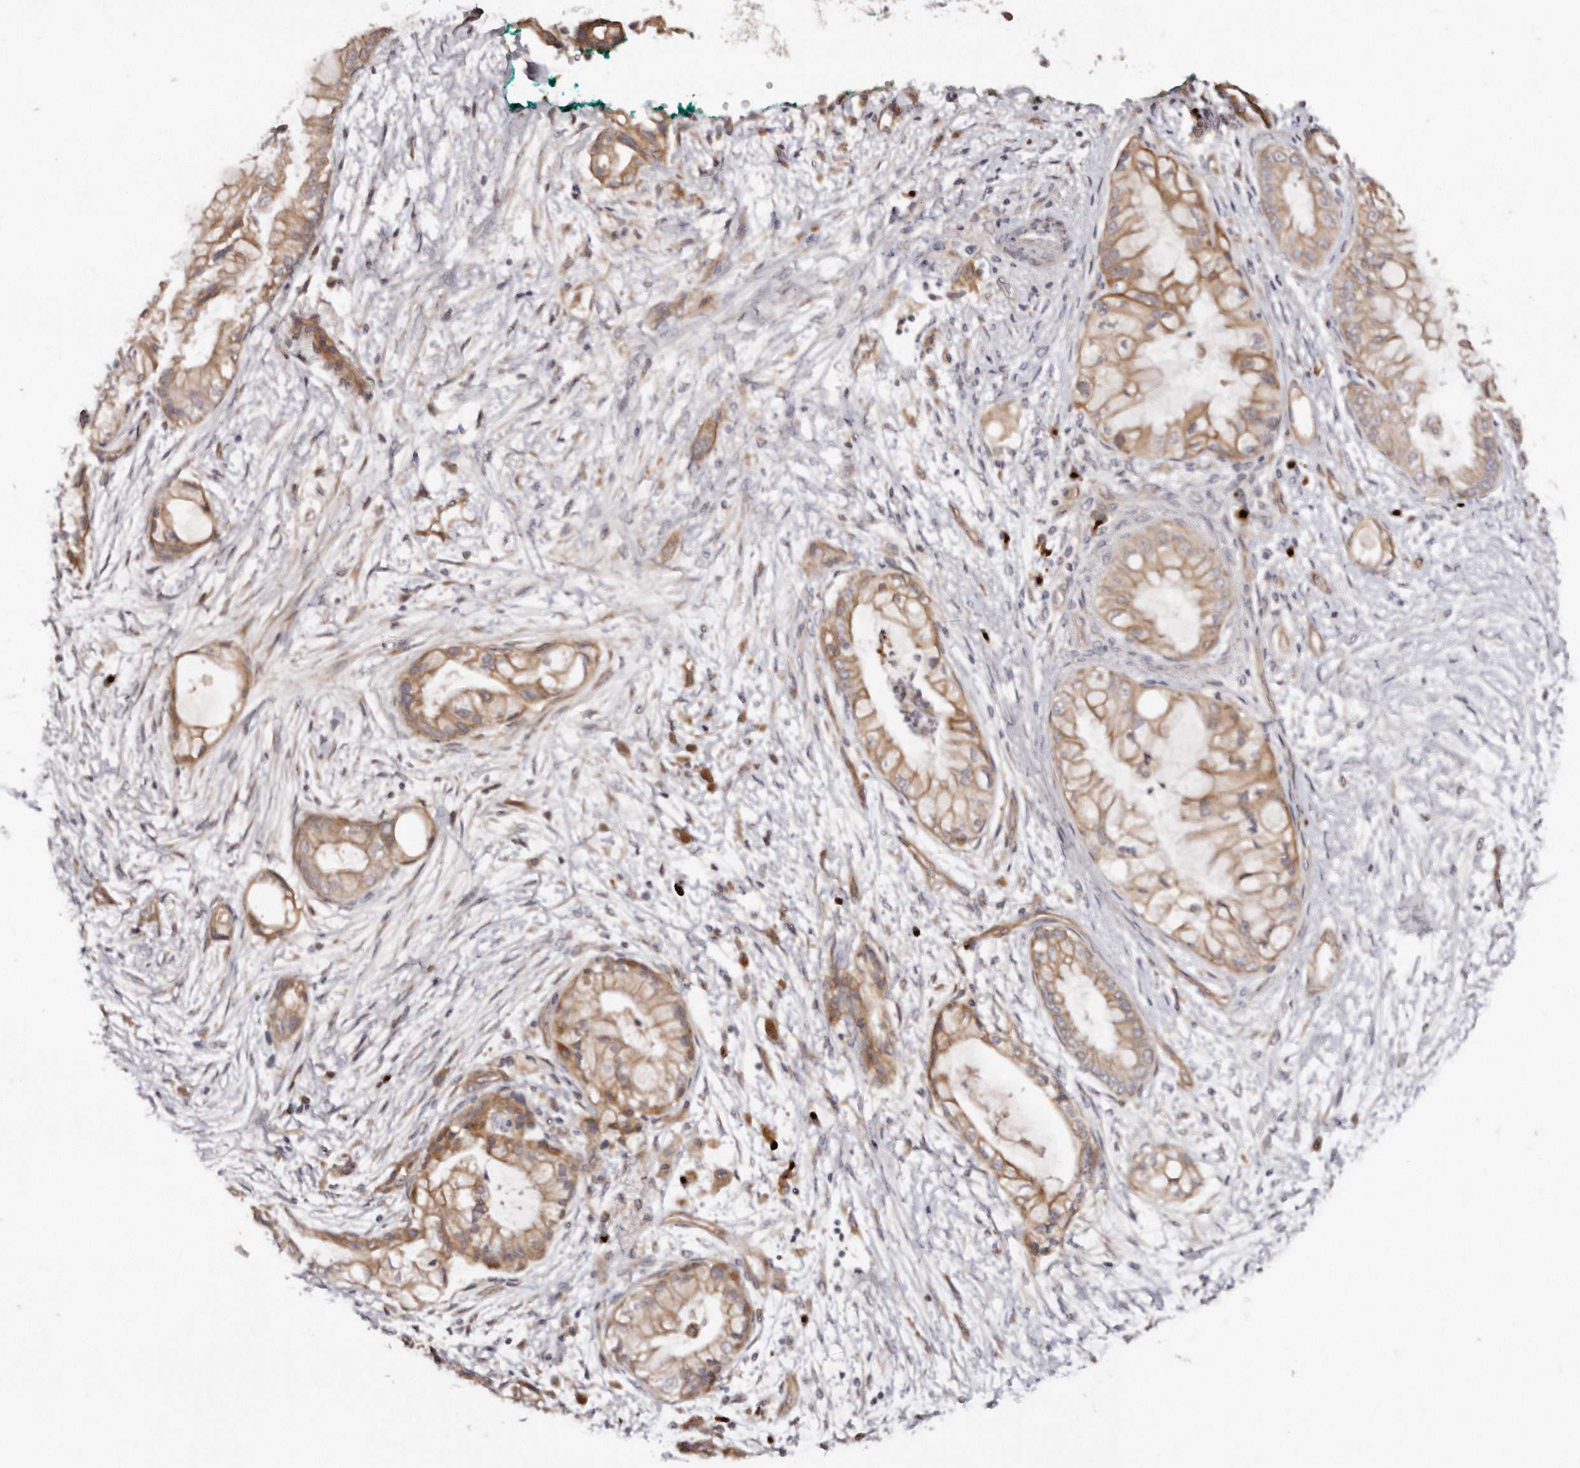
{"staining": {"intensity": "moderate", "quantity": ">75%", "location": "cytoplasmic/membranous"}, "tissue": "pancreatic cancer", "cell_type": "Tumor cells", "image_type": "cancer", "snomed": [{"axis": "morphology", "description": "Adenocarcinoma, NOS"}, {"axis": "topography", "description": "Pancreas"}], "caption": "Tumor cells exhibit medium levels of moderate cytoplasmic/membranous positivity in approximately >75% of cells in human adenocarcinoma (pancreatic).", "gene": "DACT2", "patient": {"sex": "male", "age": 53}}